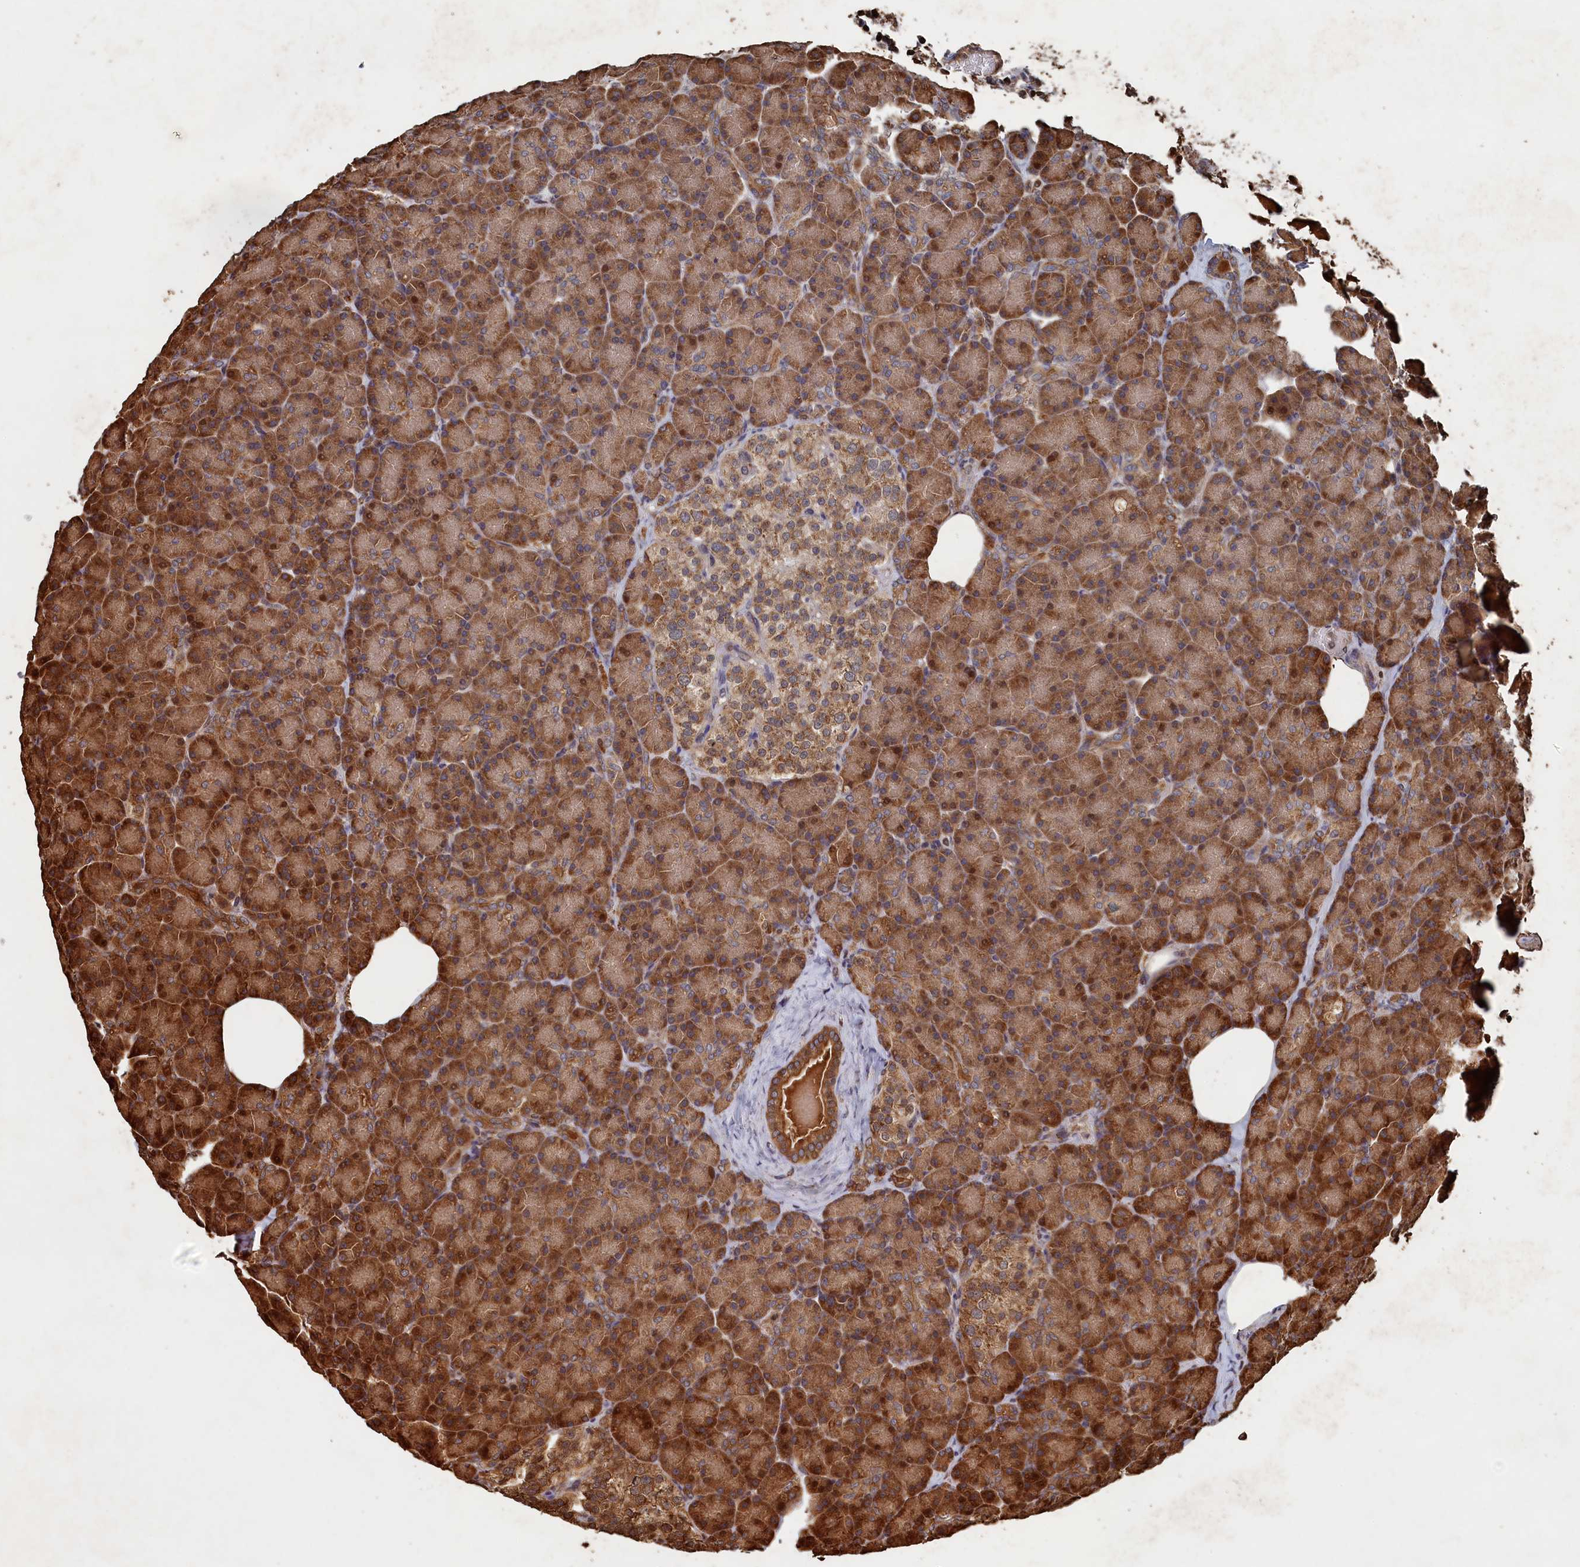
{"staining": {"intensity": "strong", "quantity": ">75%", "location": "cytoplasmic/membranous"}, "tissue": "pancreas", "cell_type": "Exocrine glandular cells", "image_type": "normal", "snomed": [{"axis": "morphology", "description": "Normal tissue, NOS"}, {"axis": "topography", "description": "Pancreas"}], "caption": "A photomicrograph showing strong cytoplasmic/membranous positivity in approximately >75% of exocrine glandular cells in benign pancreas, as visualized by brown immunohistochemical staining.", "gene": "PIGN", "patient": {"sex": "female", "age": 43}}